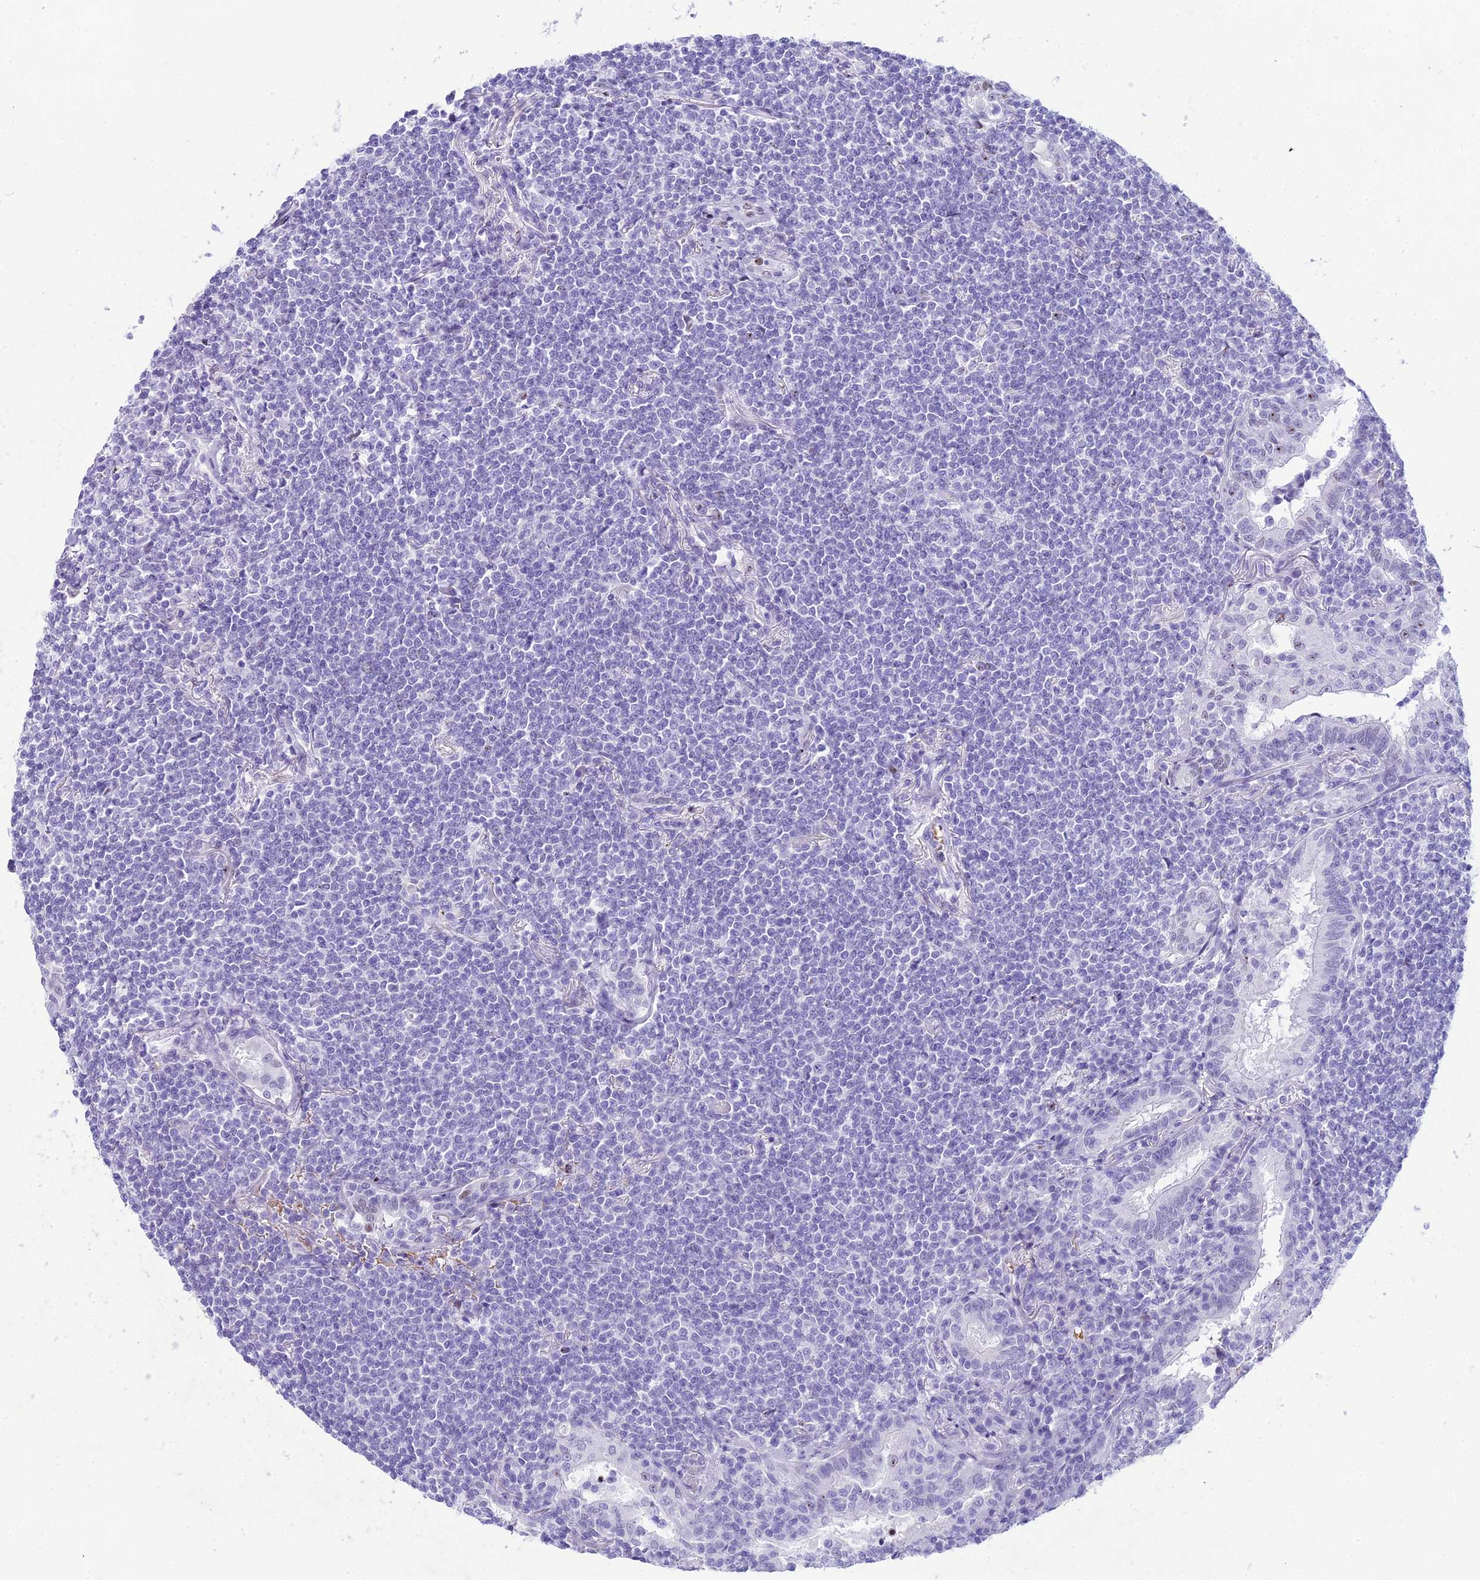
{"staining": {"intensity": "negative", "quantity": "none", "location": "none"}, "tissue": "lymphoma", "cell_type": "Tumor cells", "image_type": "cancer", "snomed": [{"axis": "morphology", "description": "Malignant lymphoma, non-Hodgkin's type, Low grade"}, {"axis": "topography", "description": "Lung"}], "caption": "Immunohistochemistry (IHC) histopathology image of neoplastic tissue: lymphoma stained with DAB reveals no significant protein positivity in tumor cells.", "gene": "RNPS1", "patient": {"sex": "female", "age": 71}}